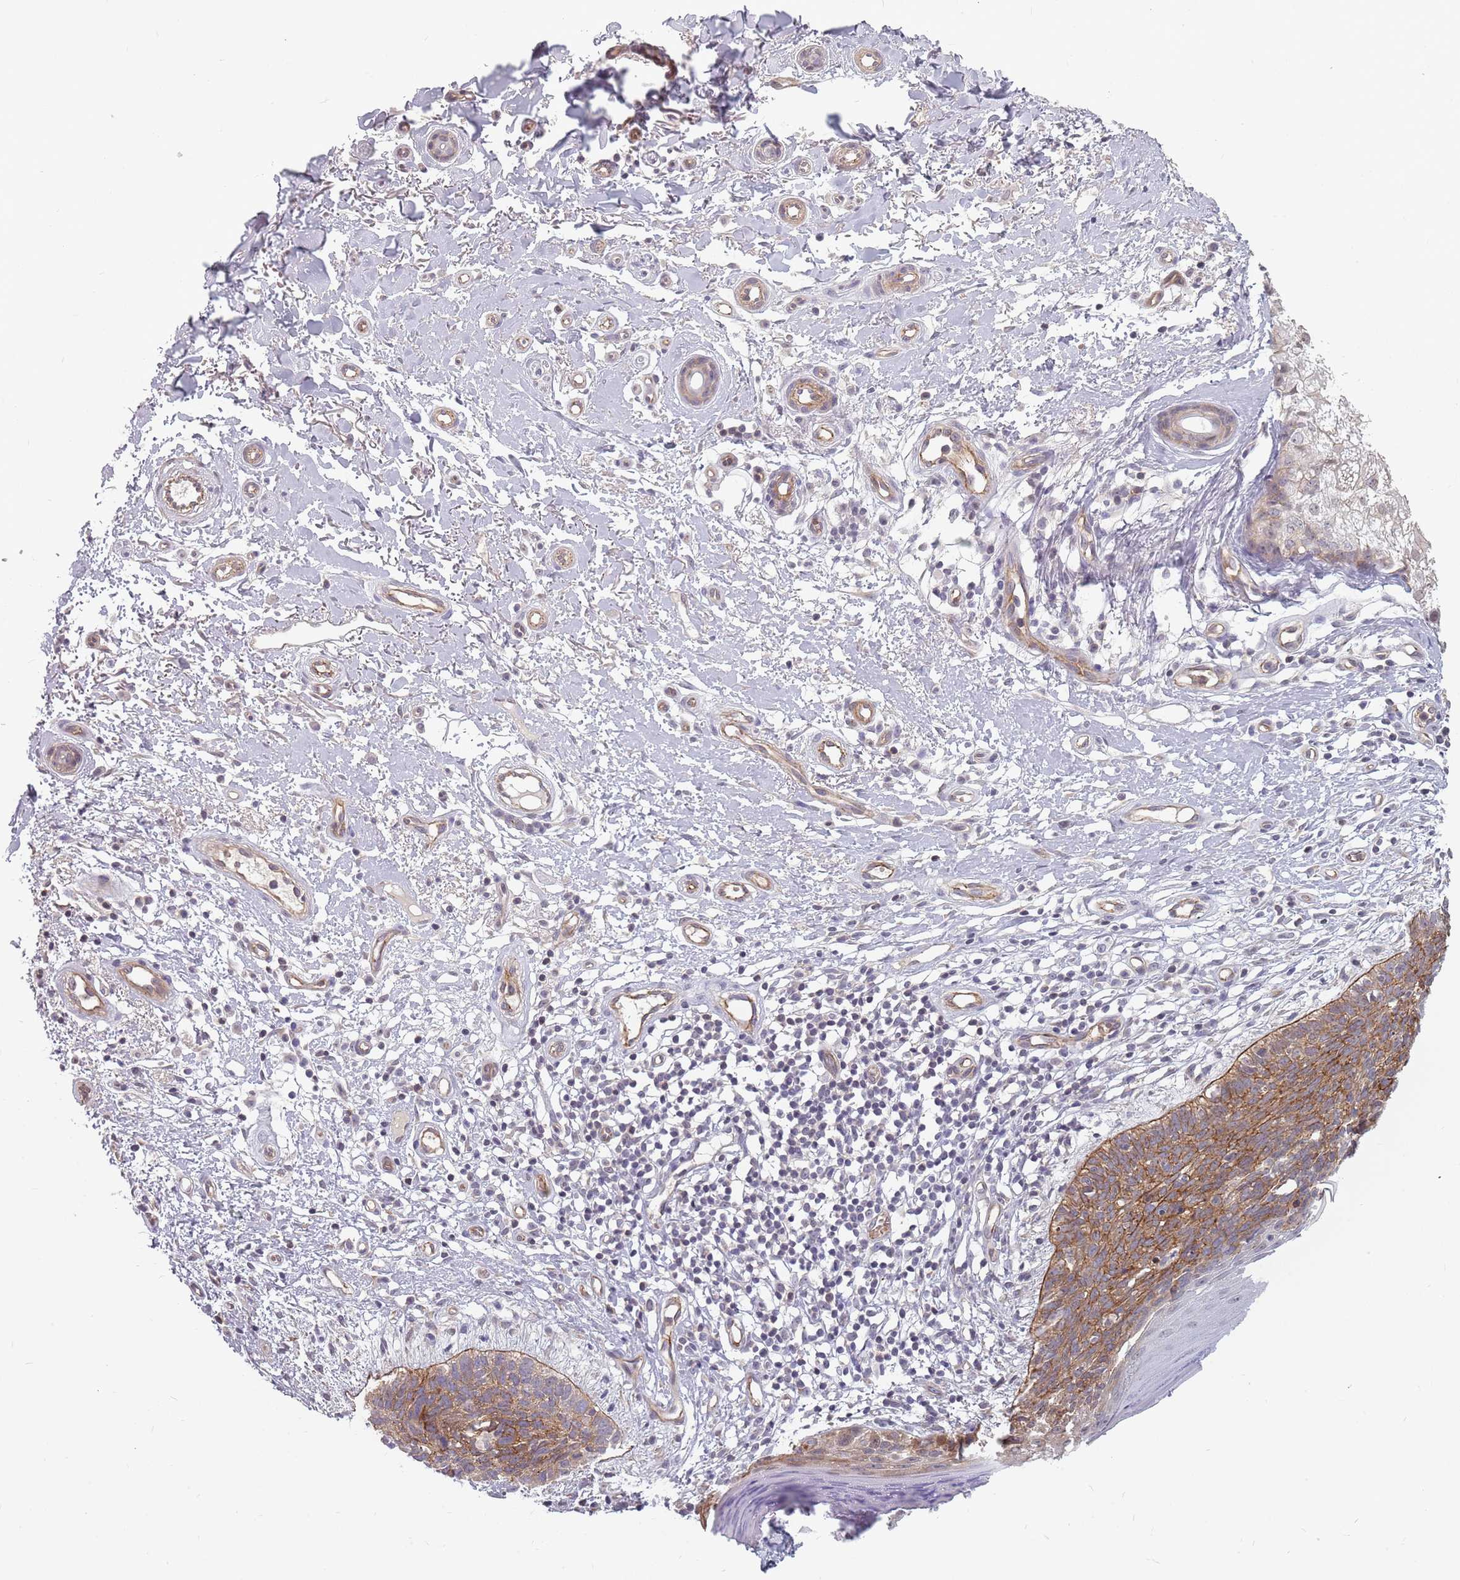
{"staining": {"intensity": "moderate", "quantity": ">75%", "location": "cytoplasmic/membranous"}, "tissue": "skin cancer", "cell_type": "Tumor cells", "image_type": "cancer", "snomed": [{"axis": "morphology", "description": "Basal cell carcinoma"}, {"axis": "topography", "description": "Skin"}], "caption": "Protein expression analysis of human skin cancer (basal cell carcinoma) reveals moderate cytoplasmic/membranous positivity in about >75% of tumor cells.", "gene": "PPP1R14C", "patient": {"sex": "male", "age": 78}}